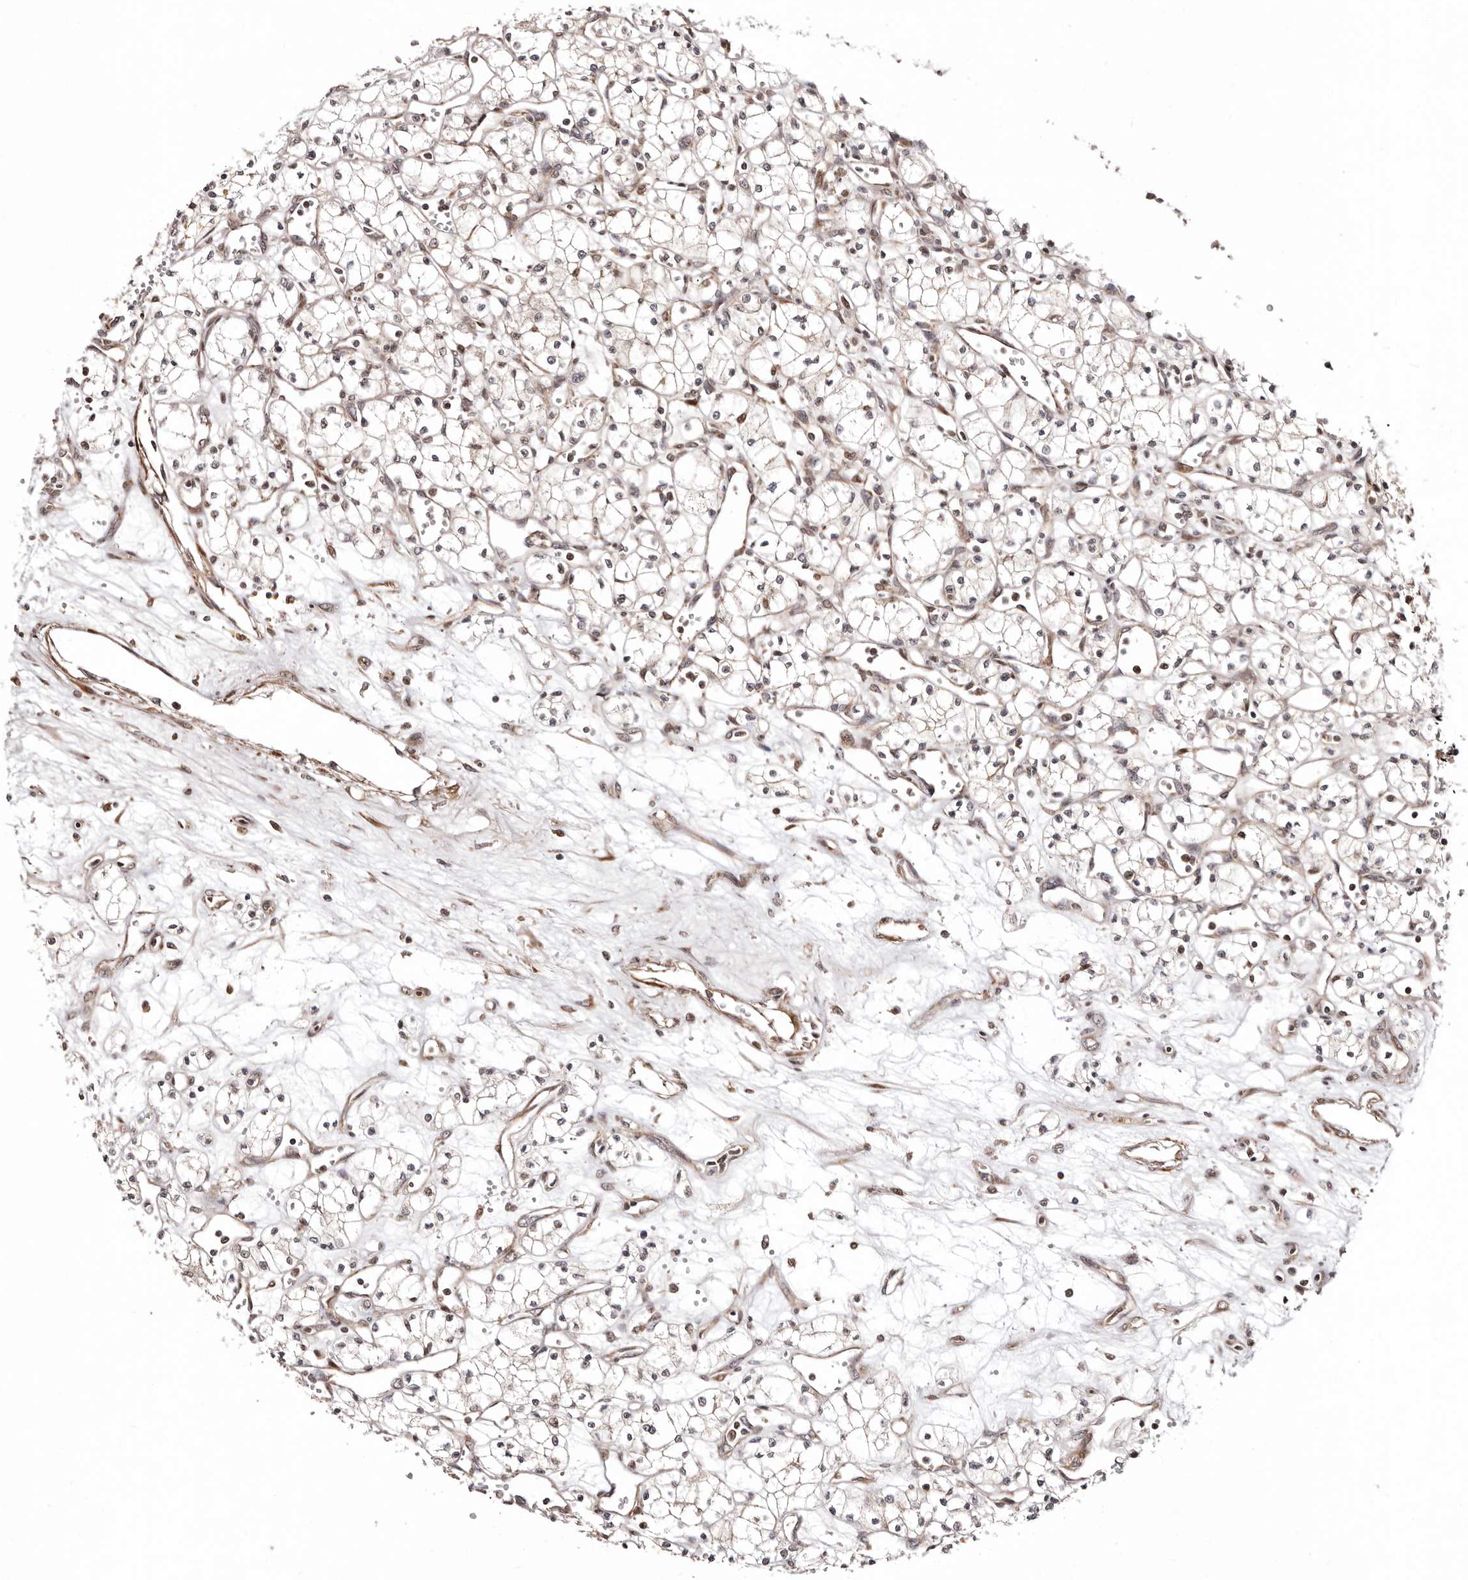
{"staining": {"intensity": "weak", "quantity": "<25%", "location": "cytoplasmic/membranous"}, "tissue": "renal cancer", "cell_type": "Tumor cells", "image_type": "cancer", "snomed": [{"axis": "morphology", "description": "Adenocarcinoma, NOS"}, {"axis": "topography", "description": "Kidney"}], "caption": "Renal adenocarcinoma stained for a protein using immunohistochemistry (IHC) exhibits no staining tumor cells.", "gene": "HIVEP3", "patient": {"sex": "male", "age": 59}}